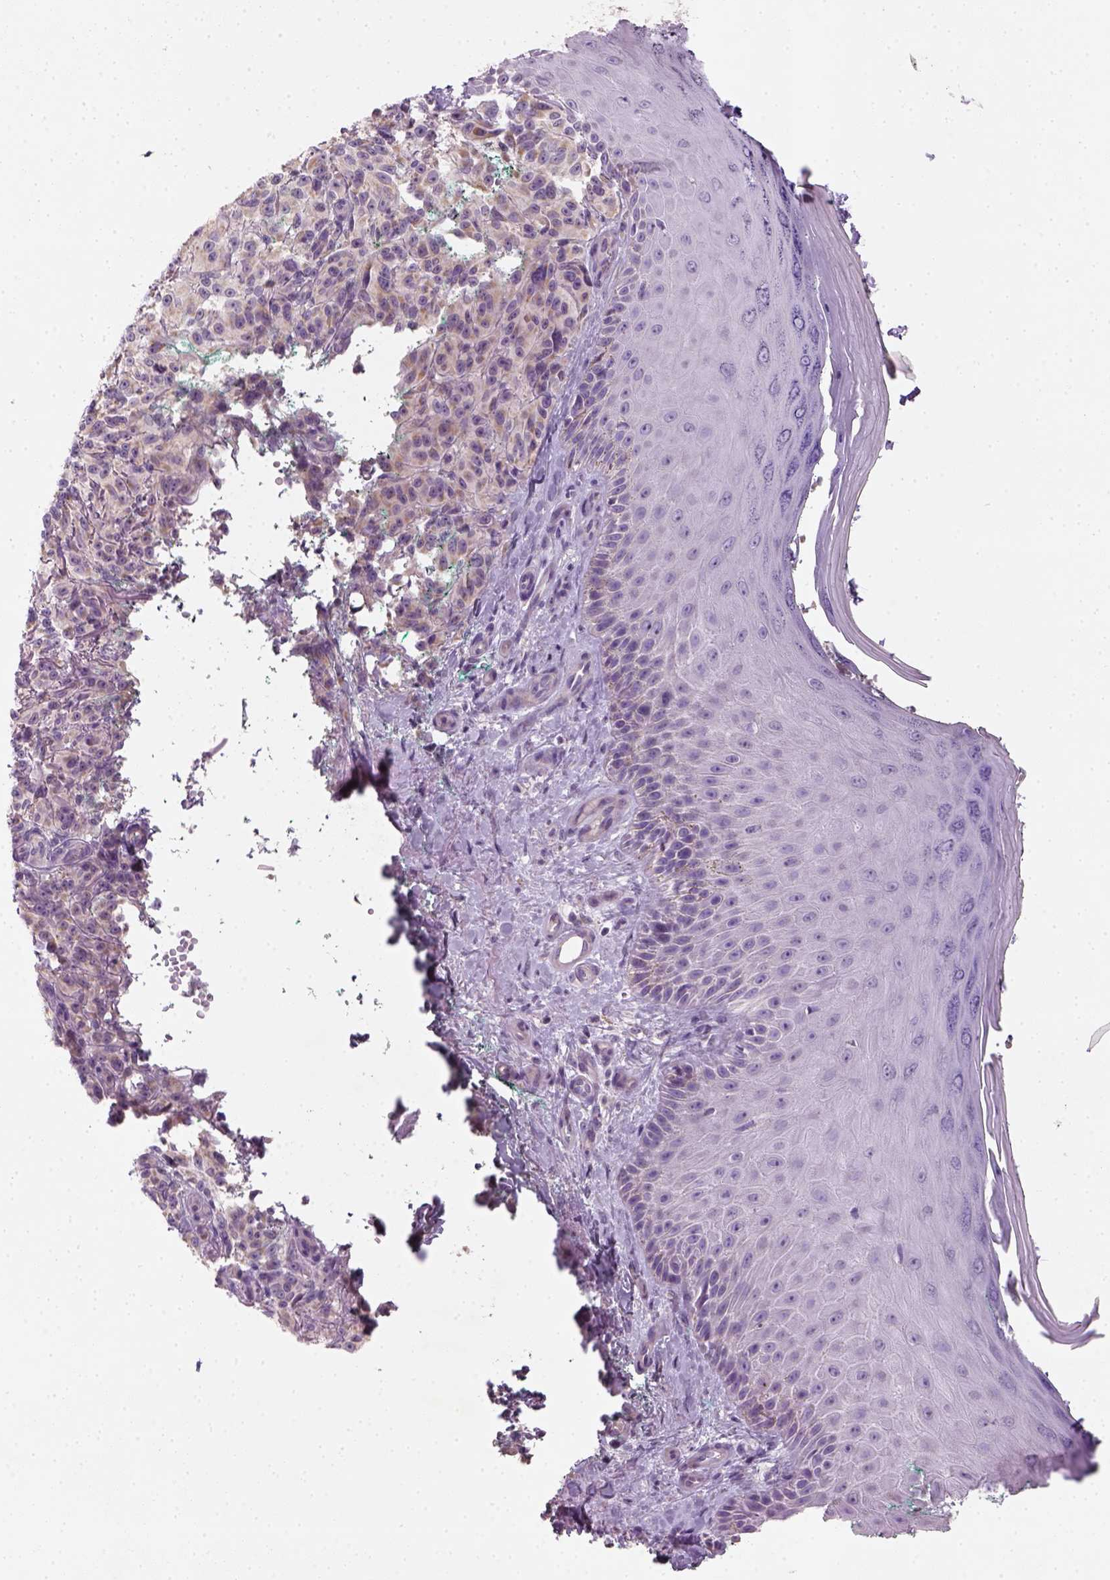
{"staining": {"intensity": "weak", "quantity": ">75%", "location": "cytoplasmic/membranous"}, "tissue": "melanoma", "cell_type": "Tumor cells", "image_type": "cancer", "snomed": [{"axis": "morphology", "description": "Malignant melanoma, NOS"}, {"axis": "topography", "description": "Skin"}], "caption": "Malignant melanoma stained for a protein (brown) reveals weak cytoplasmic/membranous positive staining in approximately >75% of tumor cells.", "gene": "NUDT6", "patient": {"sex": "female", "age": 85}}